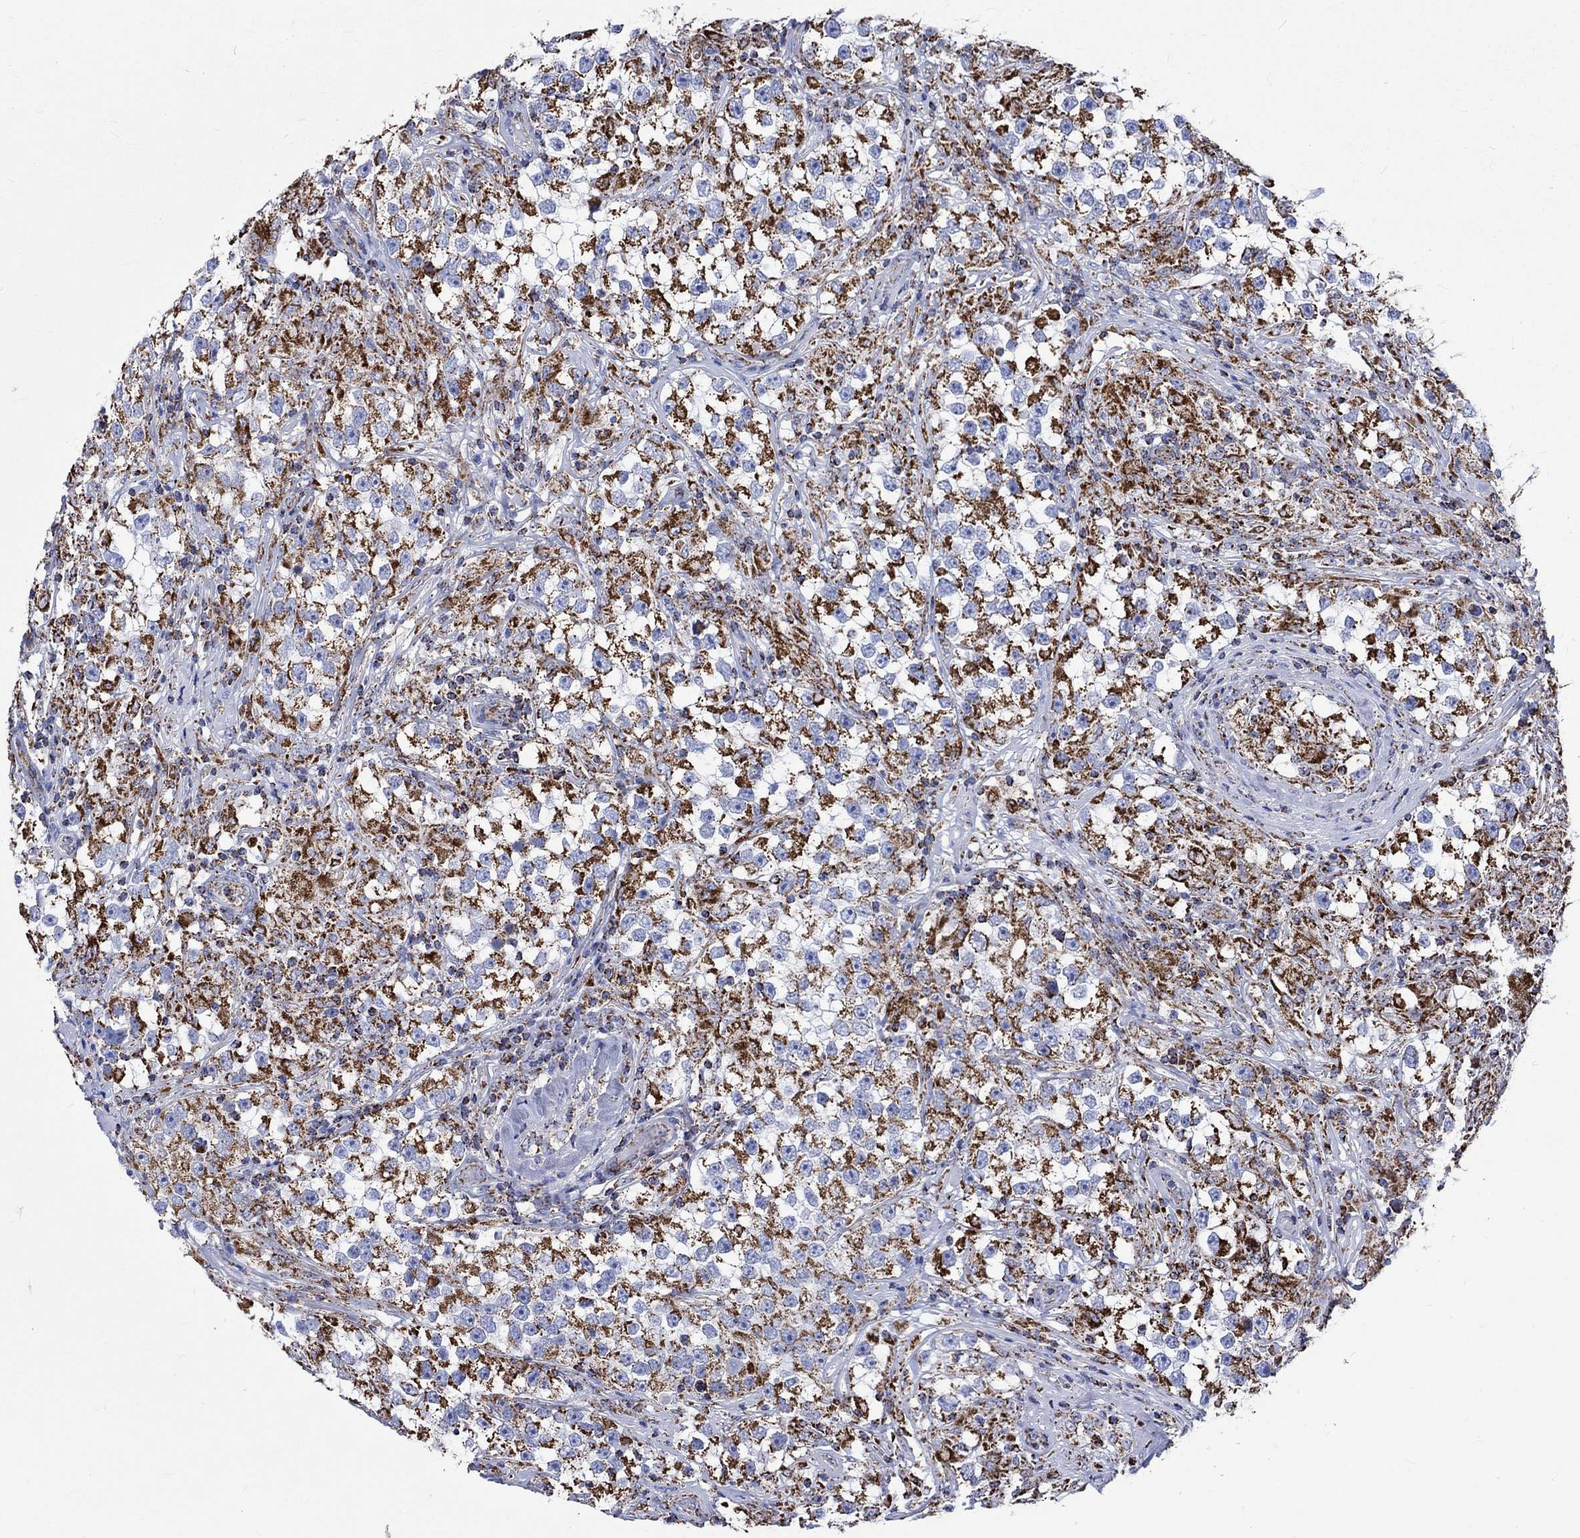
{"staining": {"intensity": "strong", "quantity": "25%-75%", "location": "cytoplasmic/membranous"}, "tissue": "testis cancer", "cell_type": "Tumor cells", "image_type": "cancer", "snomed": [{"axis": "morphology", "description": "Seminoma, NOS"}, {"axis": "topography", "description": "Testis"}], "caption": "Protein staining demonstrates strong cytoplasmic/membranous staining in about 25%-75% of tumor cells in seminoma (testis).", "gene": "RCE1", "patient": {"sex": "male", "age": 46}}